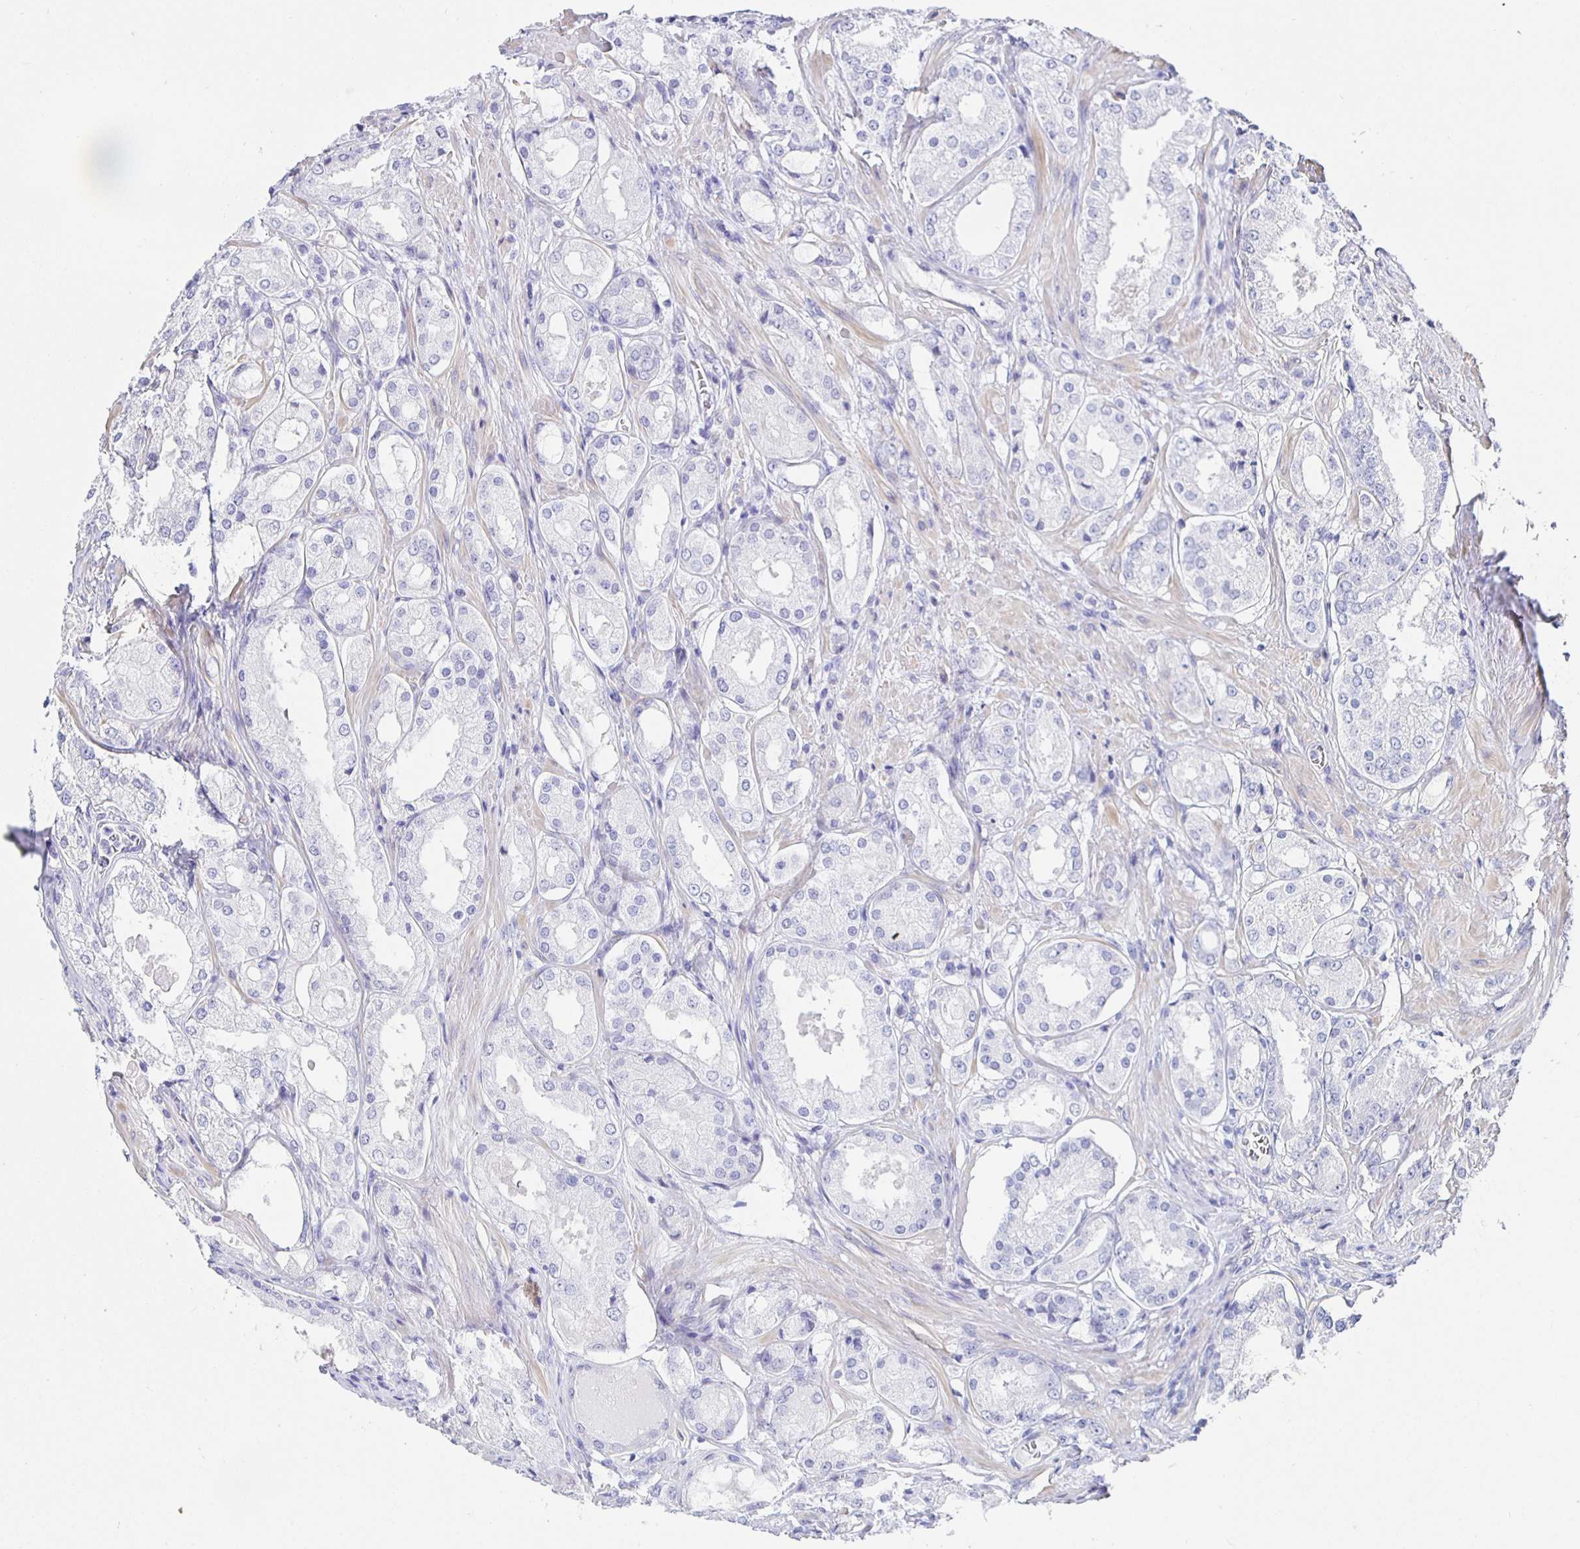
{"staining": {"intensity": "negative", "quantity": "none", "location": "none"}, "tissue": "prostate cancer", "cell_type": "Tumor cells", "image_type": "cancer", "snomed": [{"axis": "morphology", "description": "Adenocarcinoma, Low grade"}, {"axis": "topography", "description": "Prostate"}], "caption": "Prostate cancer was stained to show a protein in brown. There is no significant expression in tumor cells.", "gene": "HSPA4L", "patient": {"sex": "male", "age": 68}}